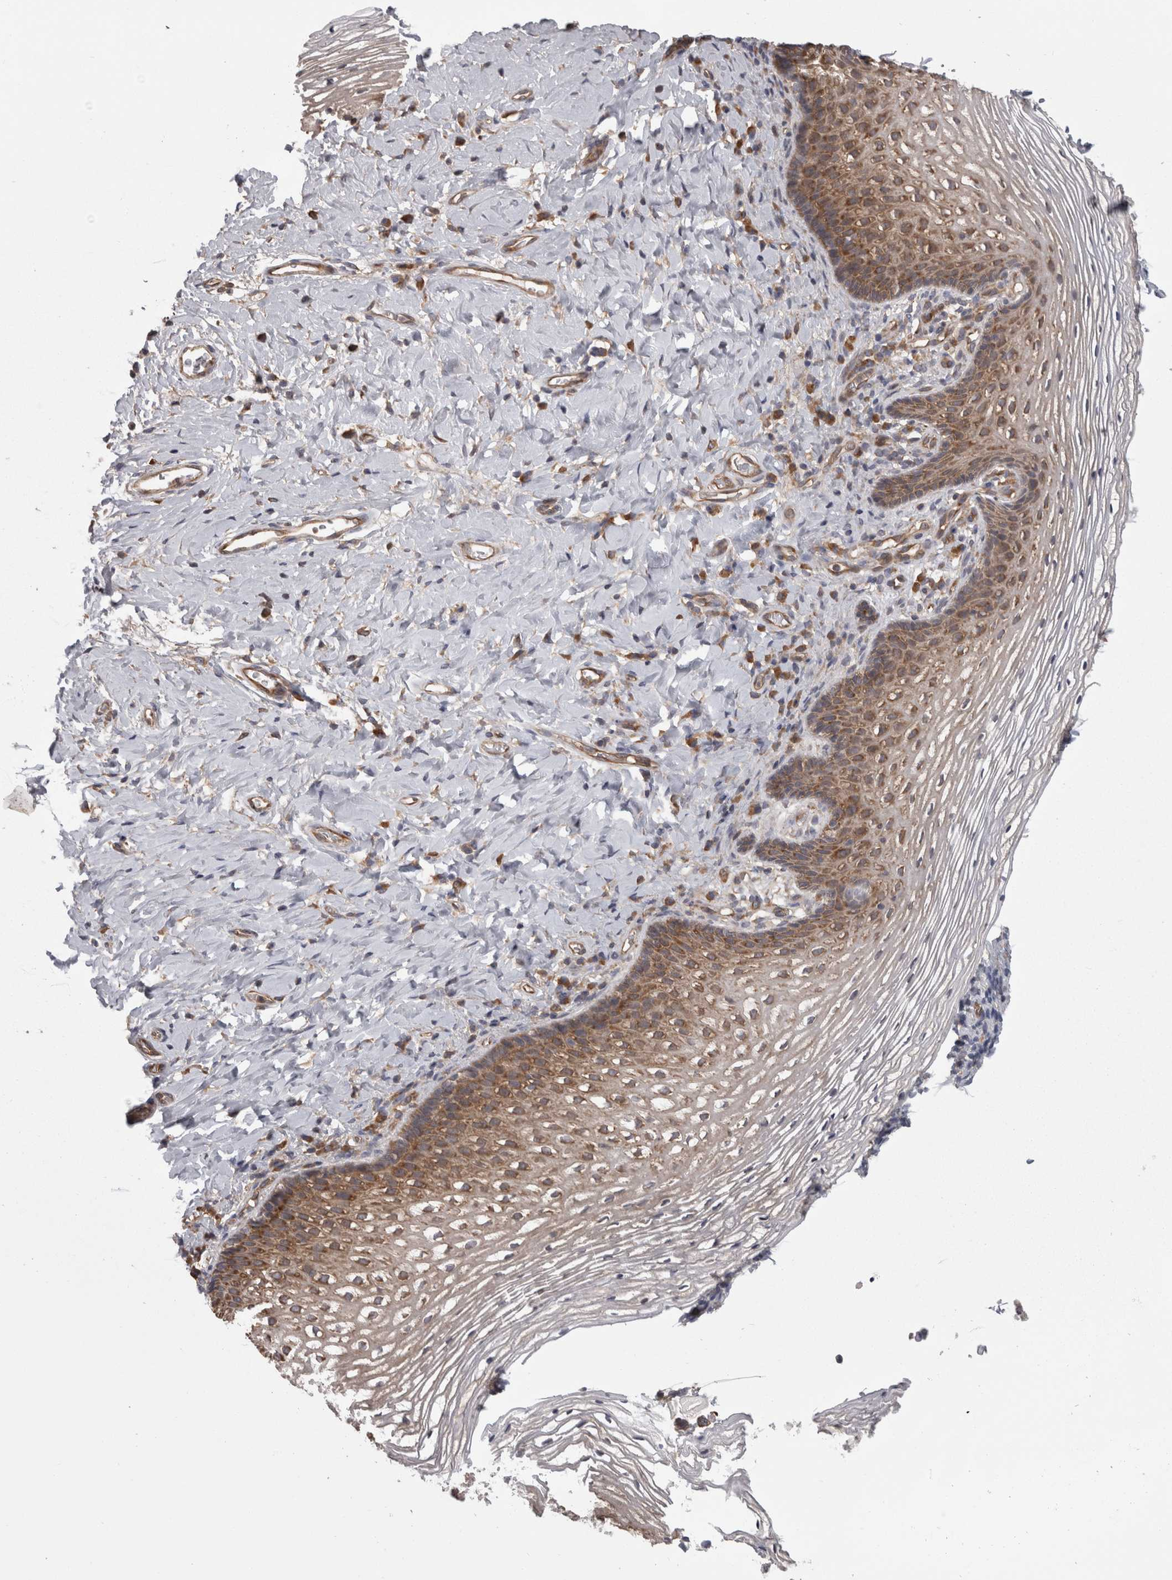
{"staining": {"intensity": "moderate", "quantity": ">75%", "location": "cytoplasmic/membranous"}, "tissue": "vagina", "cell_type": "Squamous epithelial cells", "image_type": "normal", "snomed": [{"axis": "morphology", "description": "Normal tissue, NOS"}, {"axis": "topography", "description": "Vagina"}], "caption": "Vagina stained with immunohistochemistry reveals moderate cytoplasmic/membranous staining in about >75% of squamous epithelial cells. (Brightfield microscopy of DAB IHC at high magnification).", "gene": "SMCR8", "patient": {"sex": "female", "age": 60}}